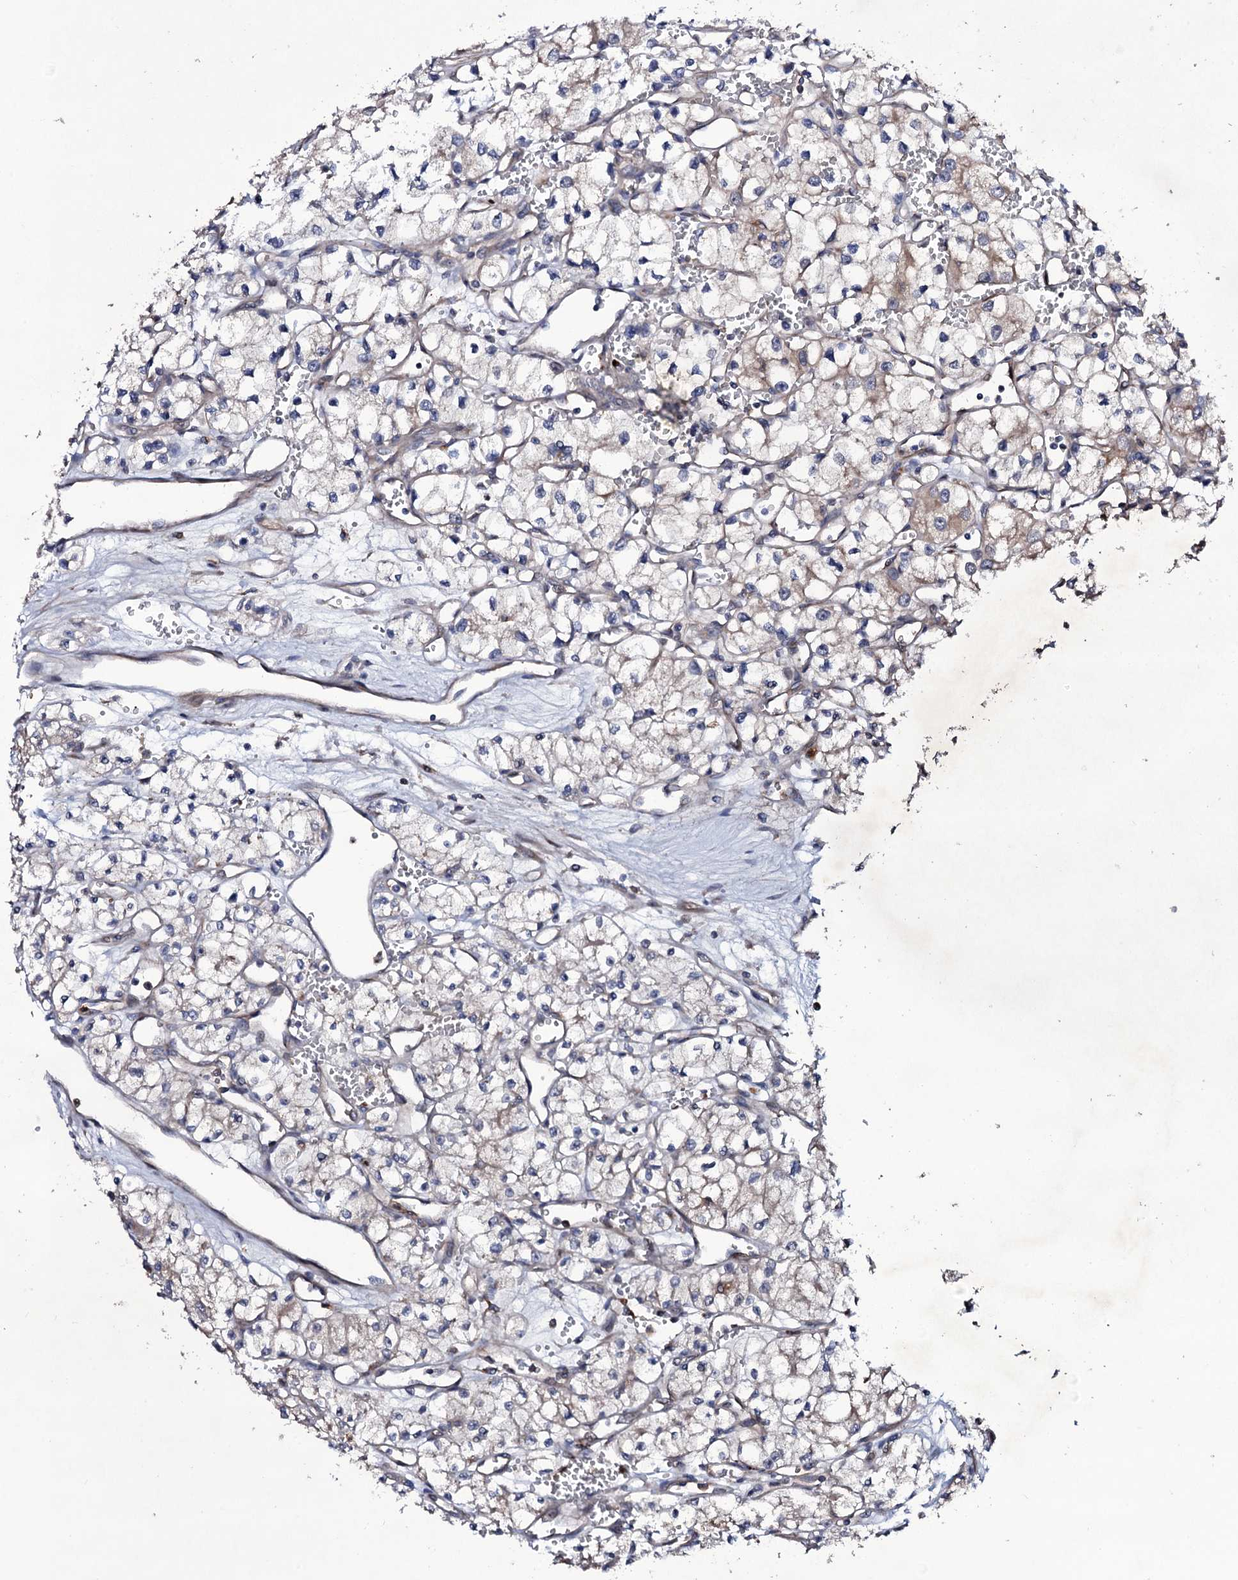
{"staining": {"intensity": "weak", "quantity": "<25%", "location": "cytoplasmic/membranous"}, "tissue": "renal cancer", "cell_type": "Tumor cells", "image_type": "cancer", "snomed": [{"axis": "morphology", "description": "Adenocarcinoma, NOS"}, {"axis": "topography", "description": "Kidney"}], "caption": "The immunohistochemistry (IHC) image has no significant expression in tumor cells of renal adenocarcinoma tissue.", "gene": "COG6", "patient": {"sex": "male", "age": 59}}